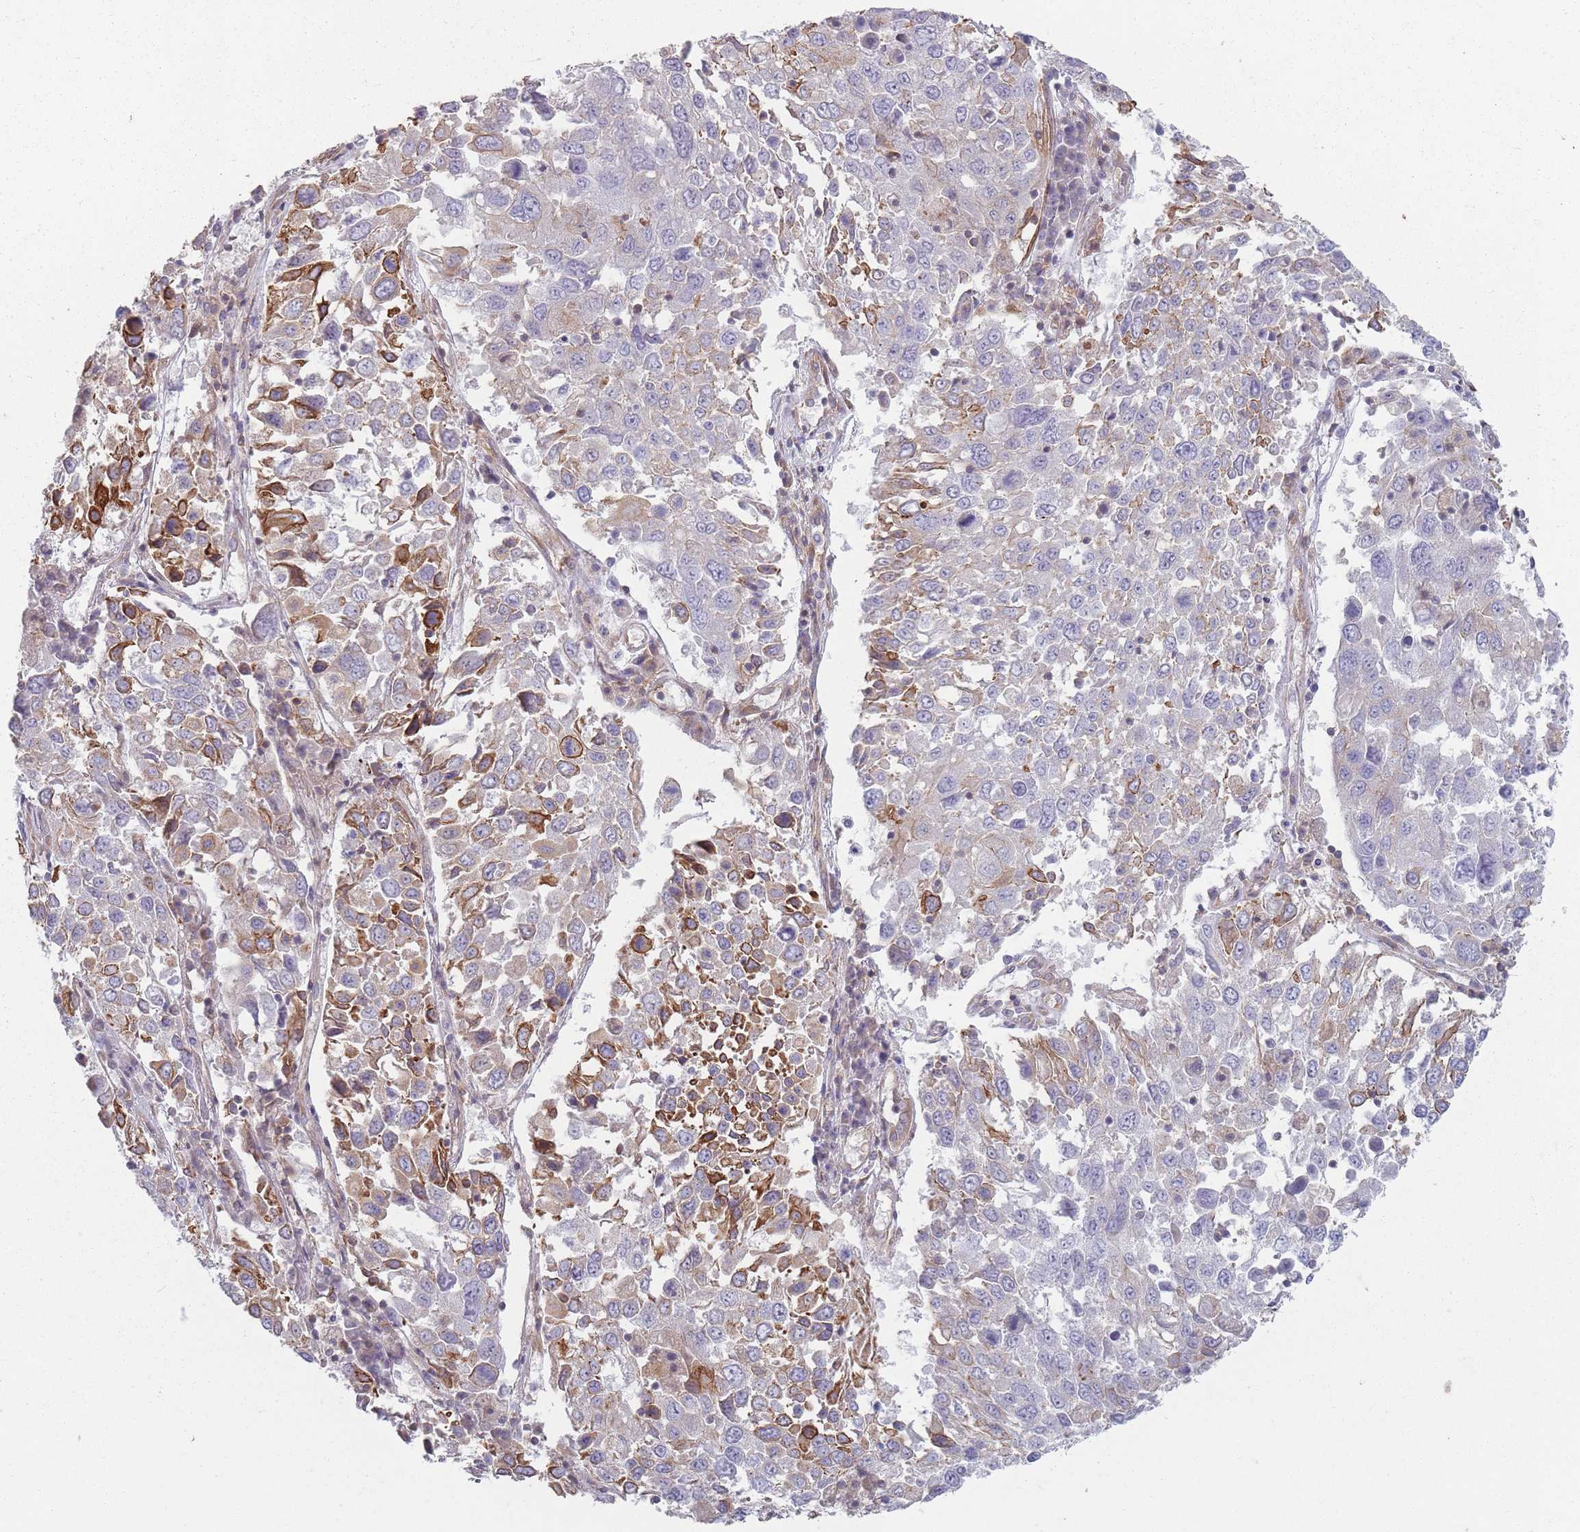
{"staining": {"intensity": "strong", "quantity": "<25%", "location": "cytoplasmic/membranous"}, "tissue": "lung cancer", "cell_type": "Tumor cells", "image_type": "cancer", "snomed": [{"axis": "morphology", "description": "Squamous cell carcinoma, NOS"}, {"axis": "topography", "description": "Lung"}], "caption": "Protein expression analysis of lung cancer exhibits strong cytoplasmic/membranous staining in approximately <25% of tumor cells.", "gene": "HSBP1L1", "patient": {"sex": "male", "age": 65}}